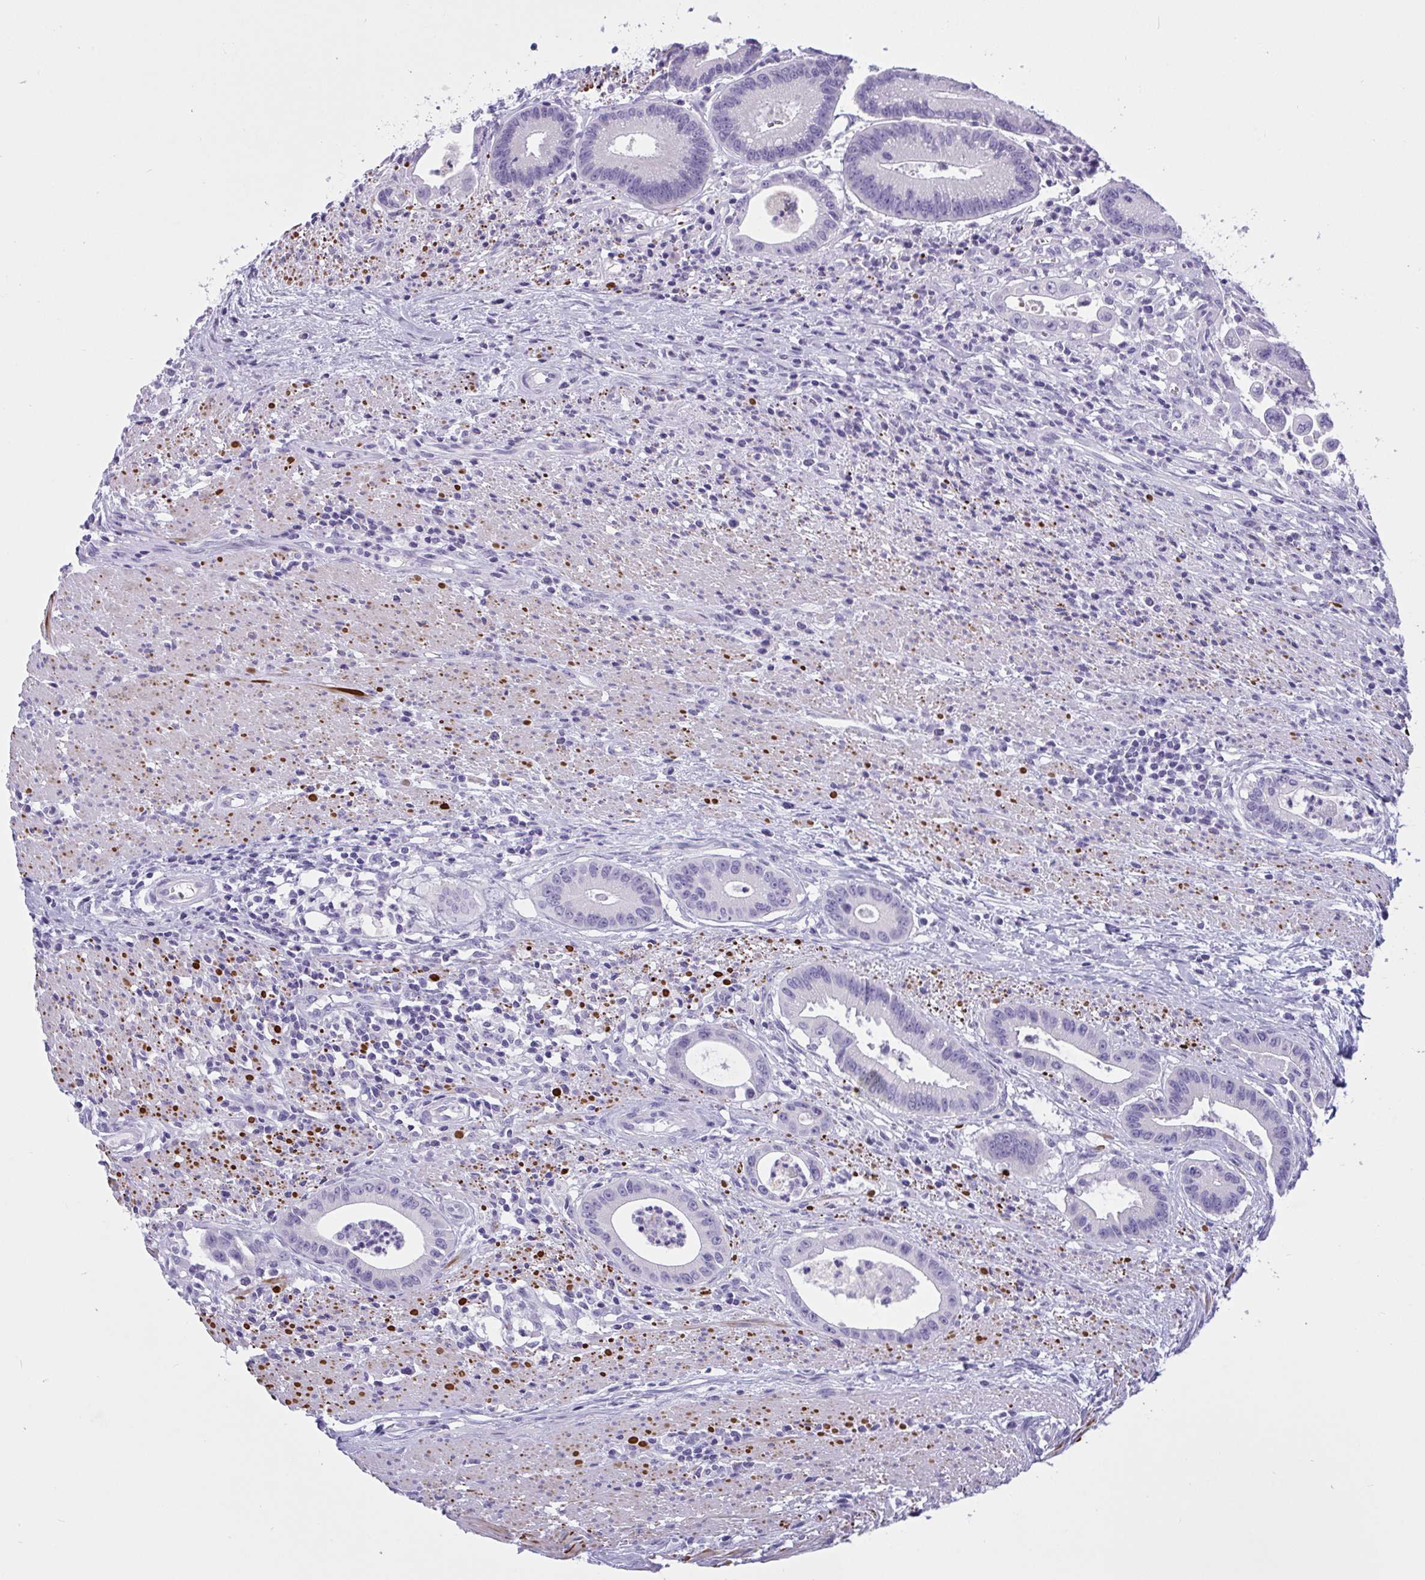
{"staining": {"intensity": "negative", "quantity": "none", "location": "none"}, "tissue": "colorectal cancer", "cell_type": "Tumor cells", "image_type": "cancer", "snomed": [{"axis": "morphology", "description": "Adenocarcinoma, NOS"}, {"axis": "topography", "description": "Rectum"}], "caption": "This is a image of immunohistochemistry (IHC) staining of colorectal cancer, which shows no staining in tumor cells.", "gene": "OXLD1", "patient": {"sex": "female", "age": 81}}